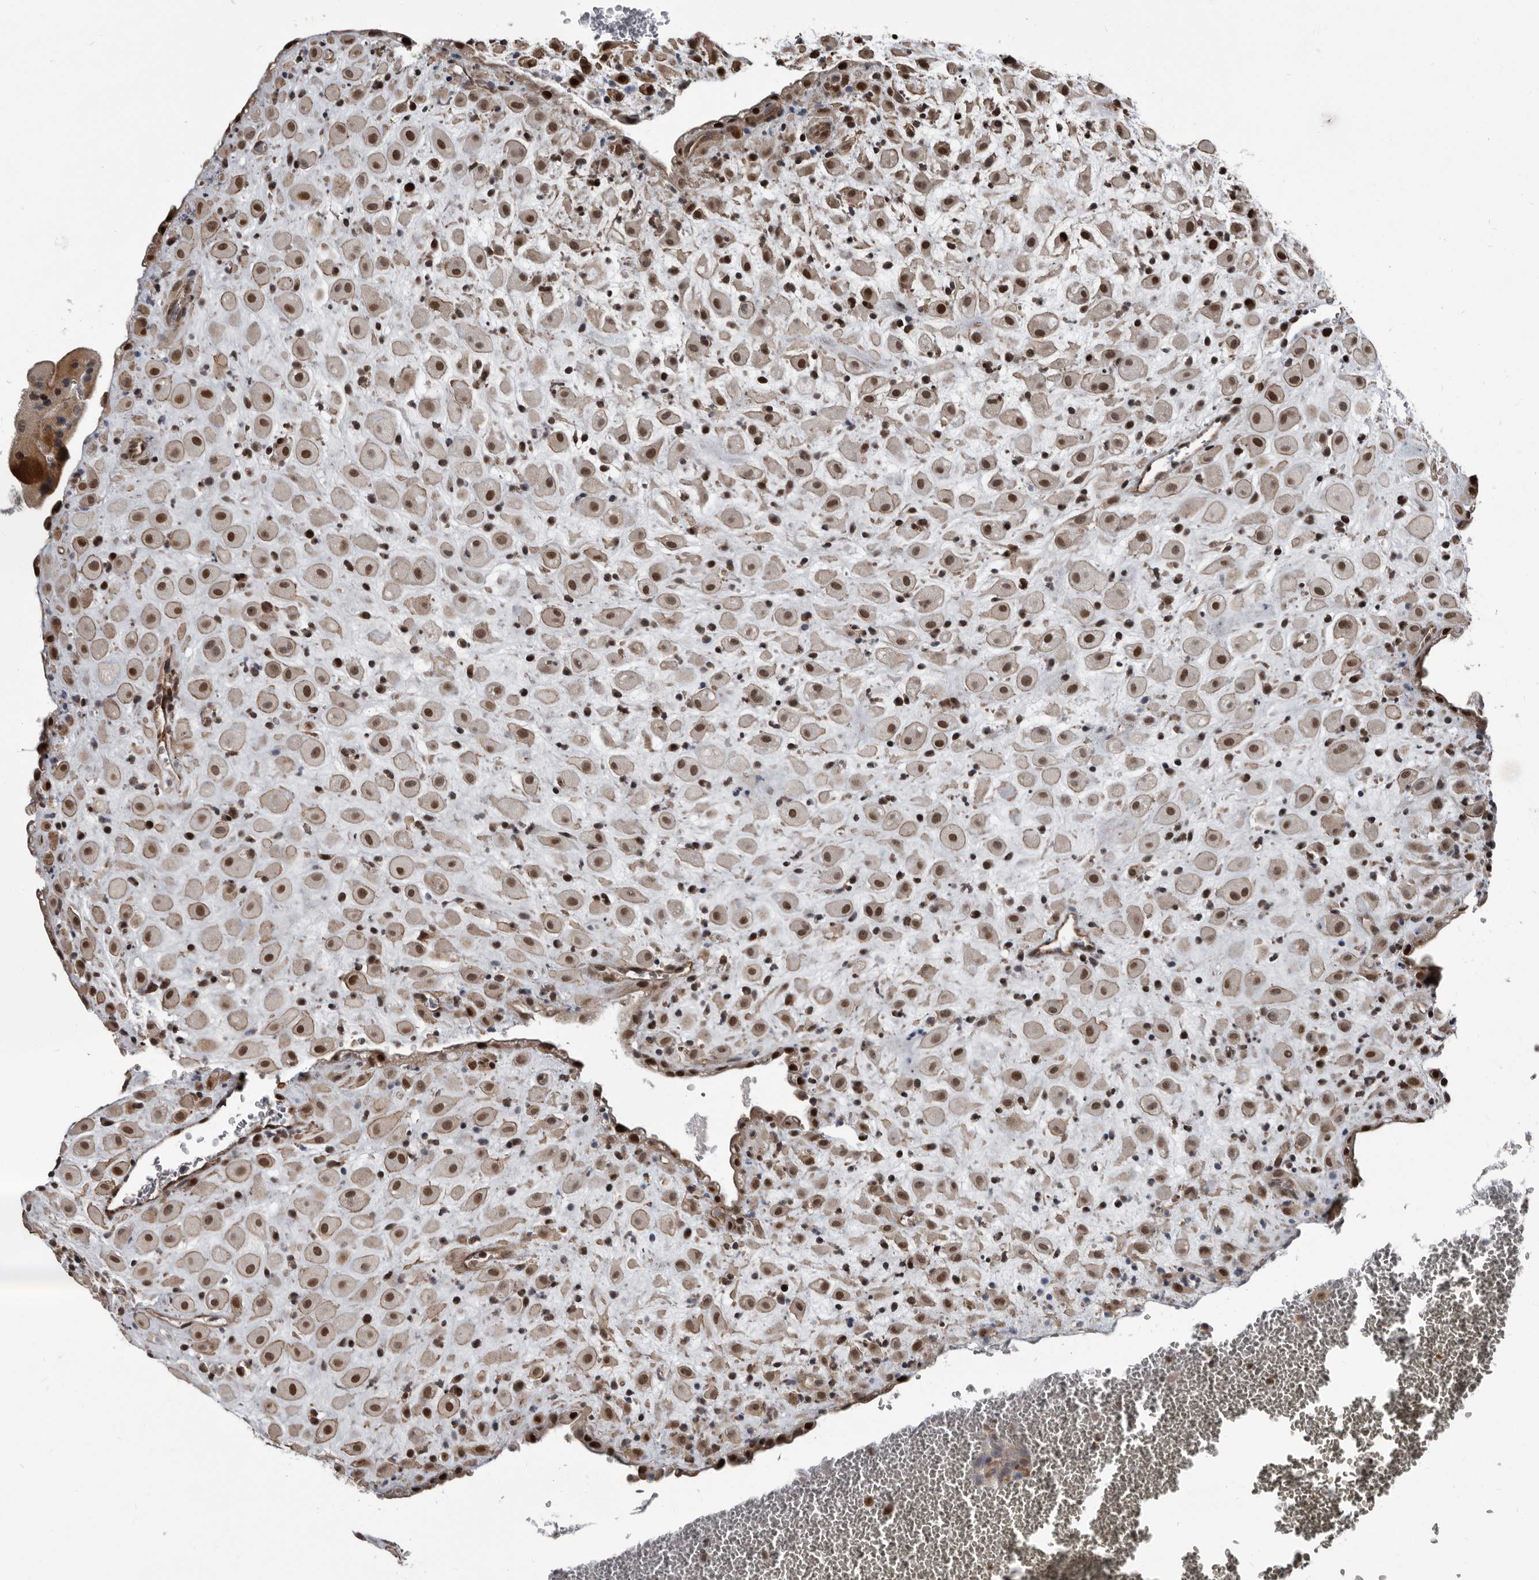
{"staining": {"intensity": "strong", "quantity": ">75%", "location": "nuclear"}, "tissue": "placenta", "cell_type": "Decidual cells", "image_type": "normal", "snomed": [{"axis": "morphology", "description": "Normal tissue, NOS"}, {"axis": "topography", "description": "Placenta"}], "caption": "Approximately >75% of decidual cells in normal placenta display strong nuclear protein staining as visualized by brown immunohistochemical staining.", "gene": "CHD1L", "patient": {"sex": "female", "age": 35}}